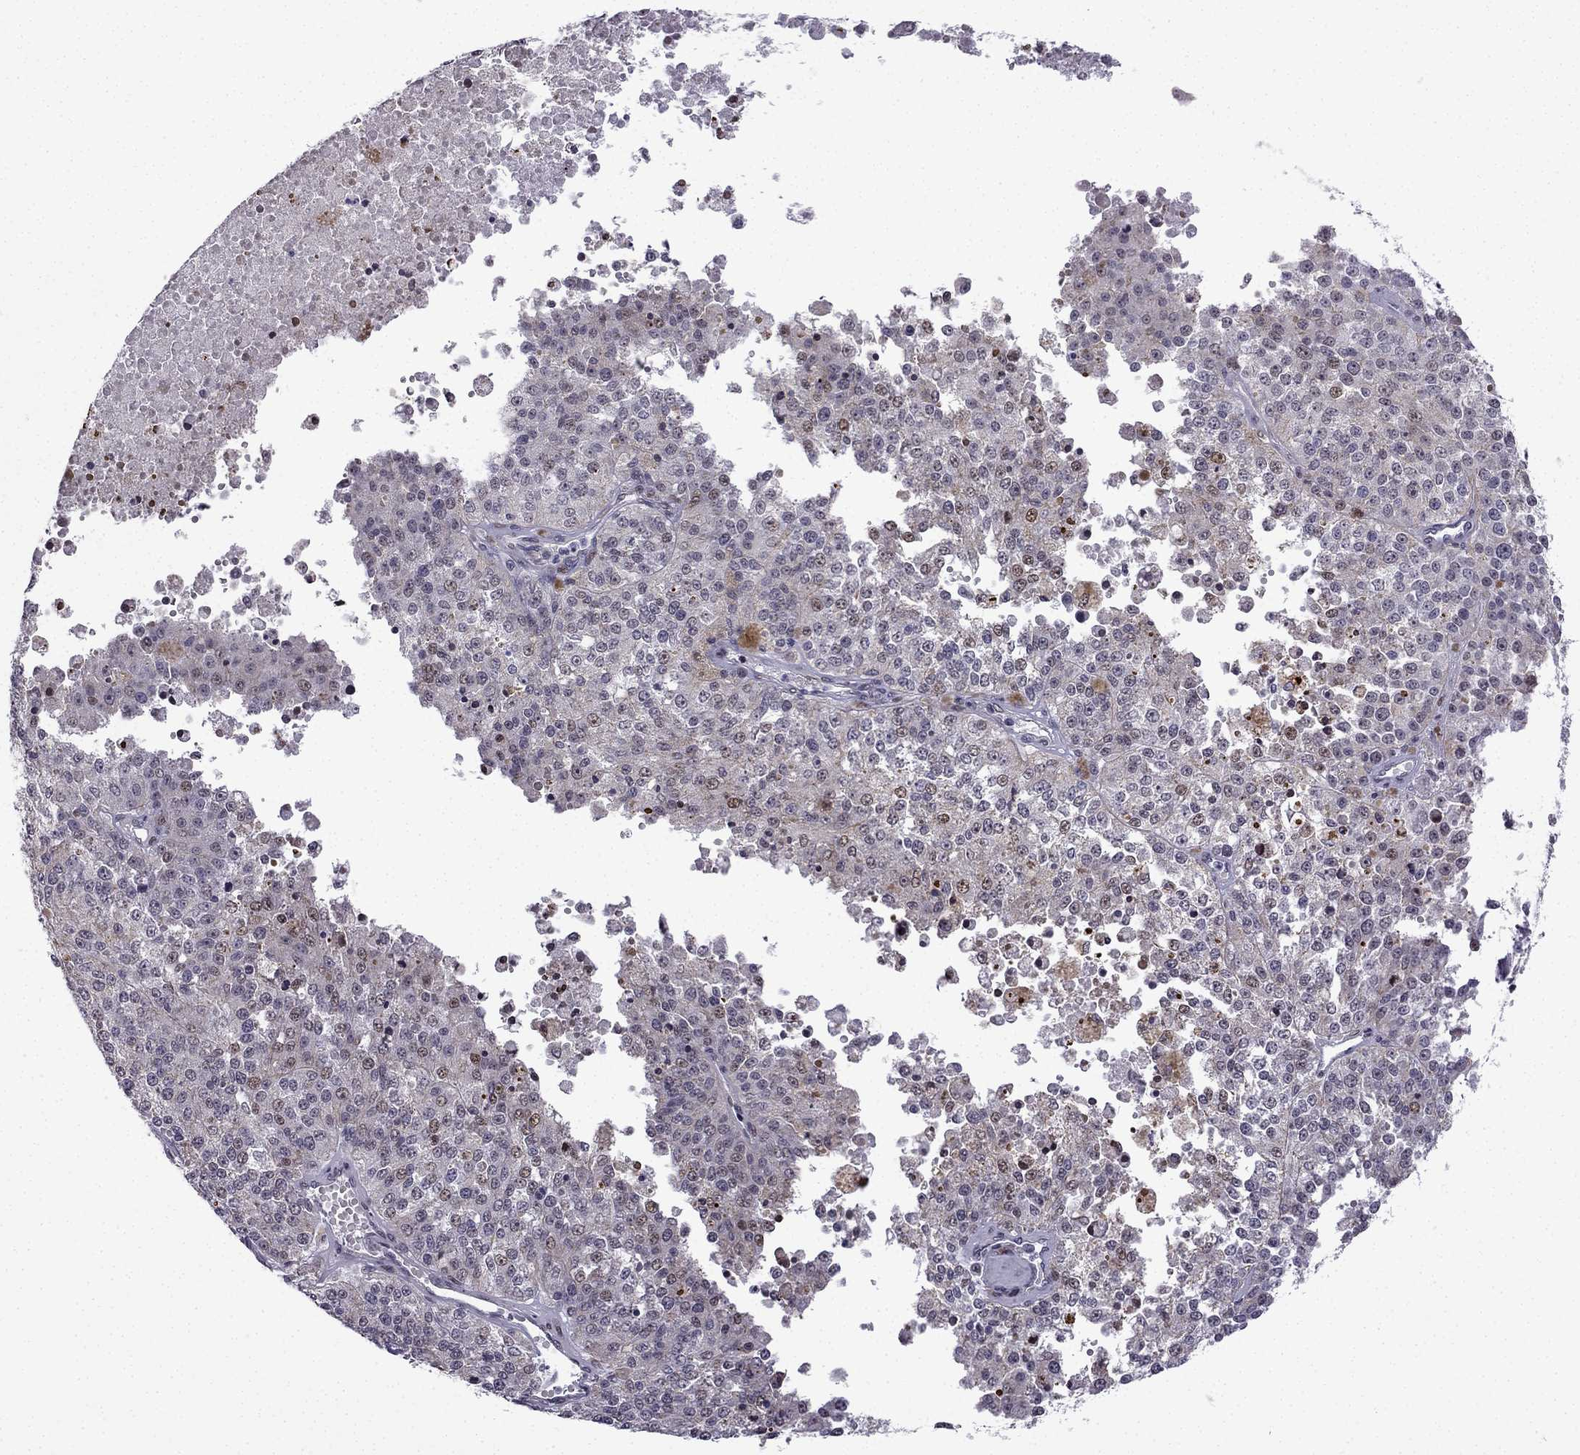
{"staining": {"intensity": "weak", "quantity": "<25%", "location": "nuclear"}, "tissue": "melanoma", "cell_type": "Tumor cells", "image_type": "cancer", "snomed": [{"axis": "morphology", "description": "Malignant melanoma, Metastatic site"}, {"axis": "topography", "description": "Lymph node"}], "caption": "IHC of human melanoma demonstrates no staining in tumor cells.", "gene": "FGF3", "patient": {"sex": "female", "age": 64}}